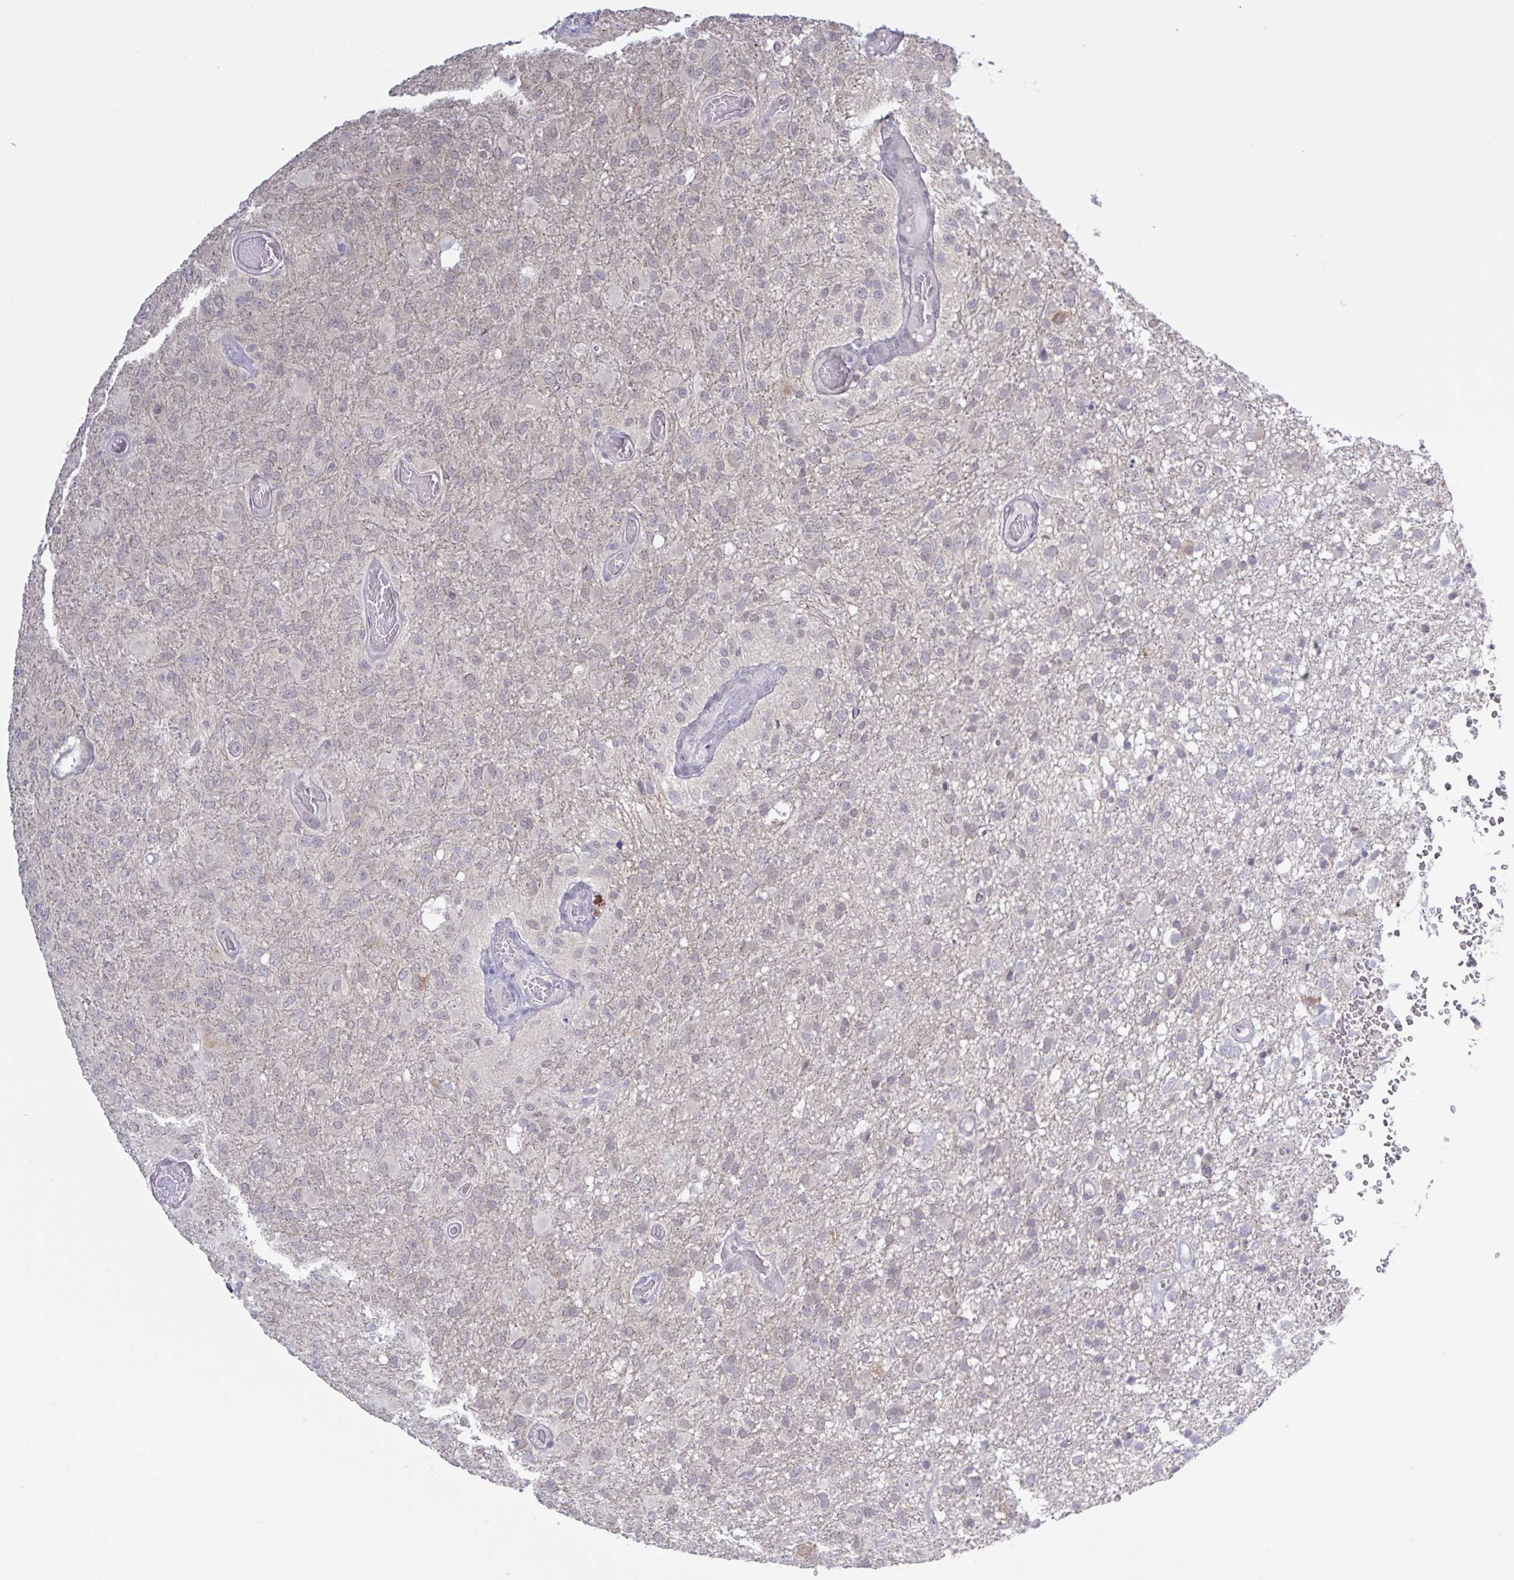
{"staining": {"intensity": "weak", "quantity": "<25%", "location": "nuclear"}, "tissue": "glioma", "cell_type": "Tumor cells", "image_type": "cancer", "snomed": [{"axis": "morphology", "description": "Glioma, malignant, High grade"}, {"axis": "topography", "description": "Brain"}], "caption": "High magnification brightfield microscopy of glioma stained with DAB (brown) and counterstained with hematoxylin (blue): tumor cells show no significant staining.", "gene": "HYPK", "patient": {"sex": "female", "age": 74}}